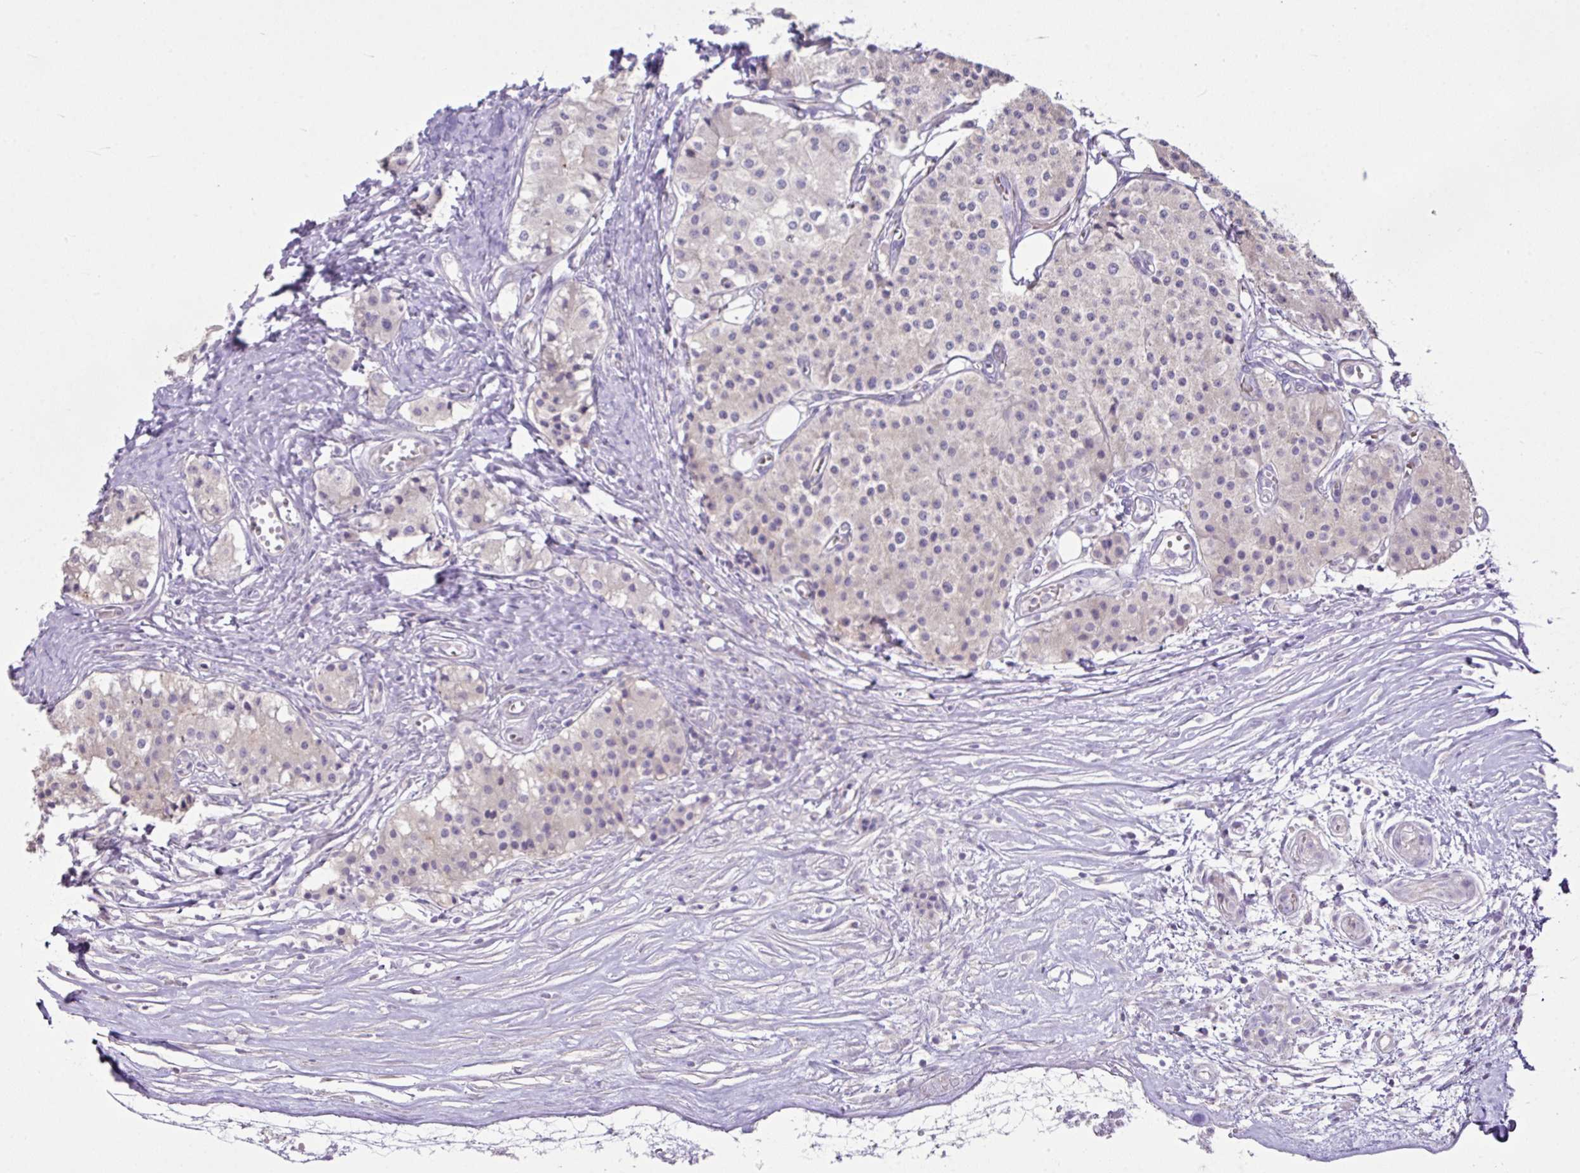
{"staining": {"intensity": "negative", "quantity": "none", "location": "none"}, "tissue": "carcinoid", "cell_type": "Tumor cells", "image_type": "cancer", "snomed": [{"axis": "morphology", "description": "Carcinoid, malignant, NOS"}, {"axis": "topography", "description": "Colon"}], "caption": "Carcinoid (malignant) was stained to show a protein in brown. There is no significant expression in tumor cells.", "gene": "D2HGDH", "patient": {"sex": "female", "age": 52}}